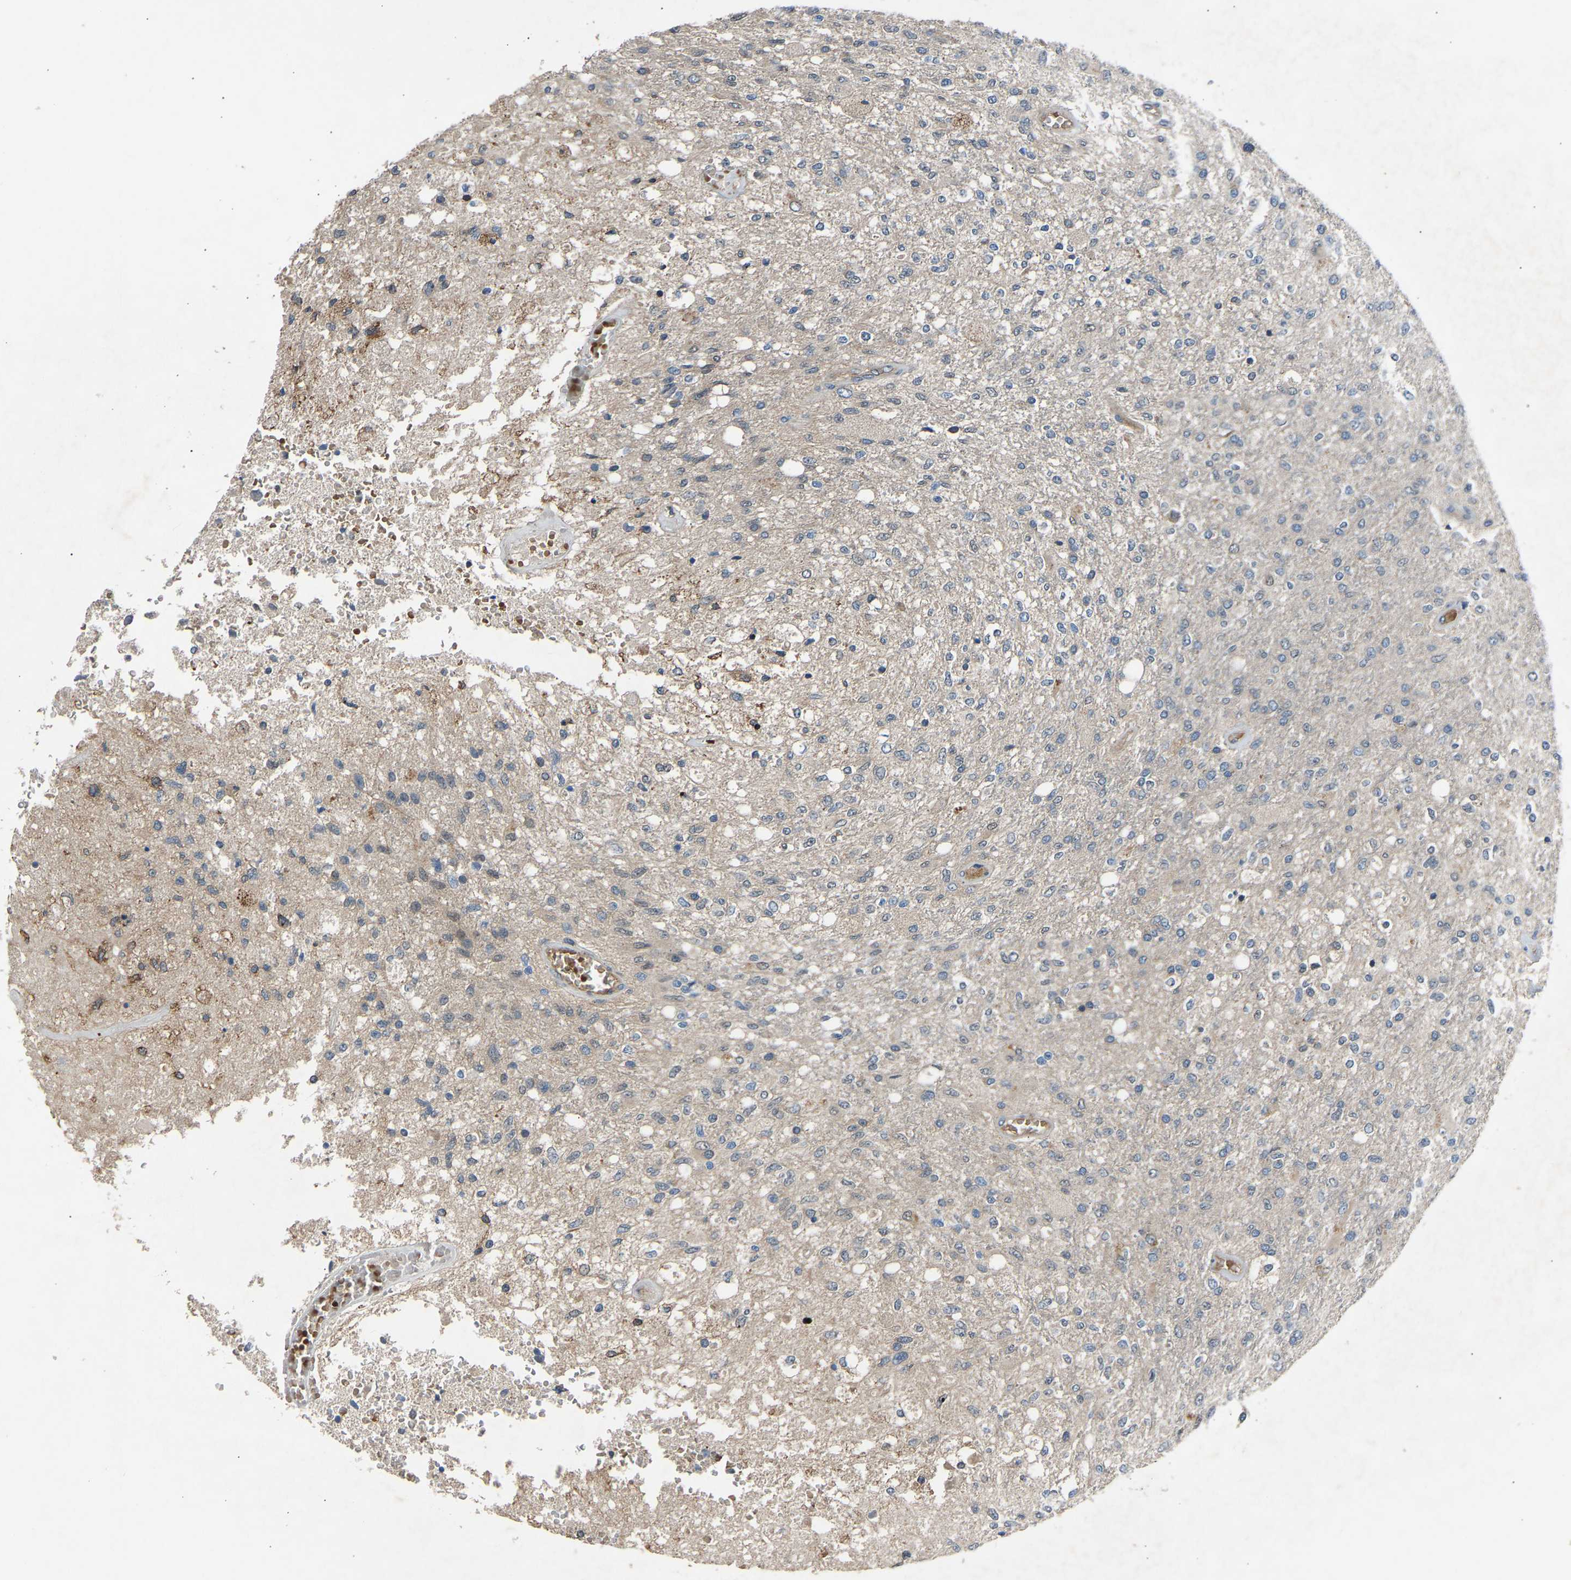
{"staining": {"intensity": "weak", "quantity": "25%-75%", "location": "cytoplasmic/membranous"}, "tissue": "glioma", "cell_type": "Tumor cells", "image_type": "cancer", "snomed": [{"axis": "morphology", "description": "Normal tissue, NOS"}, {"axis": "morphology", "description": "Glioma, malignant, High grade"}, {"axis": "topography", "description": "Cerebral cortex"}], "caption": "The image shows a brown stain indicating the presence of a protein in the cytoplasmic/membranous of tumor cells in malignant glioma (high-grade).", "gene": "GAS2L1", "patient": {"sex": "male", "age": 77}}